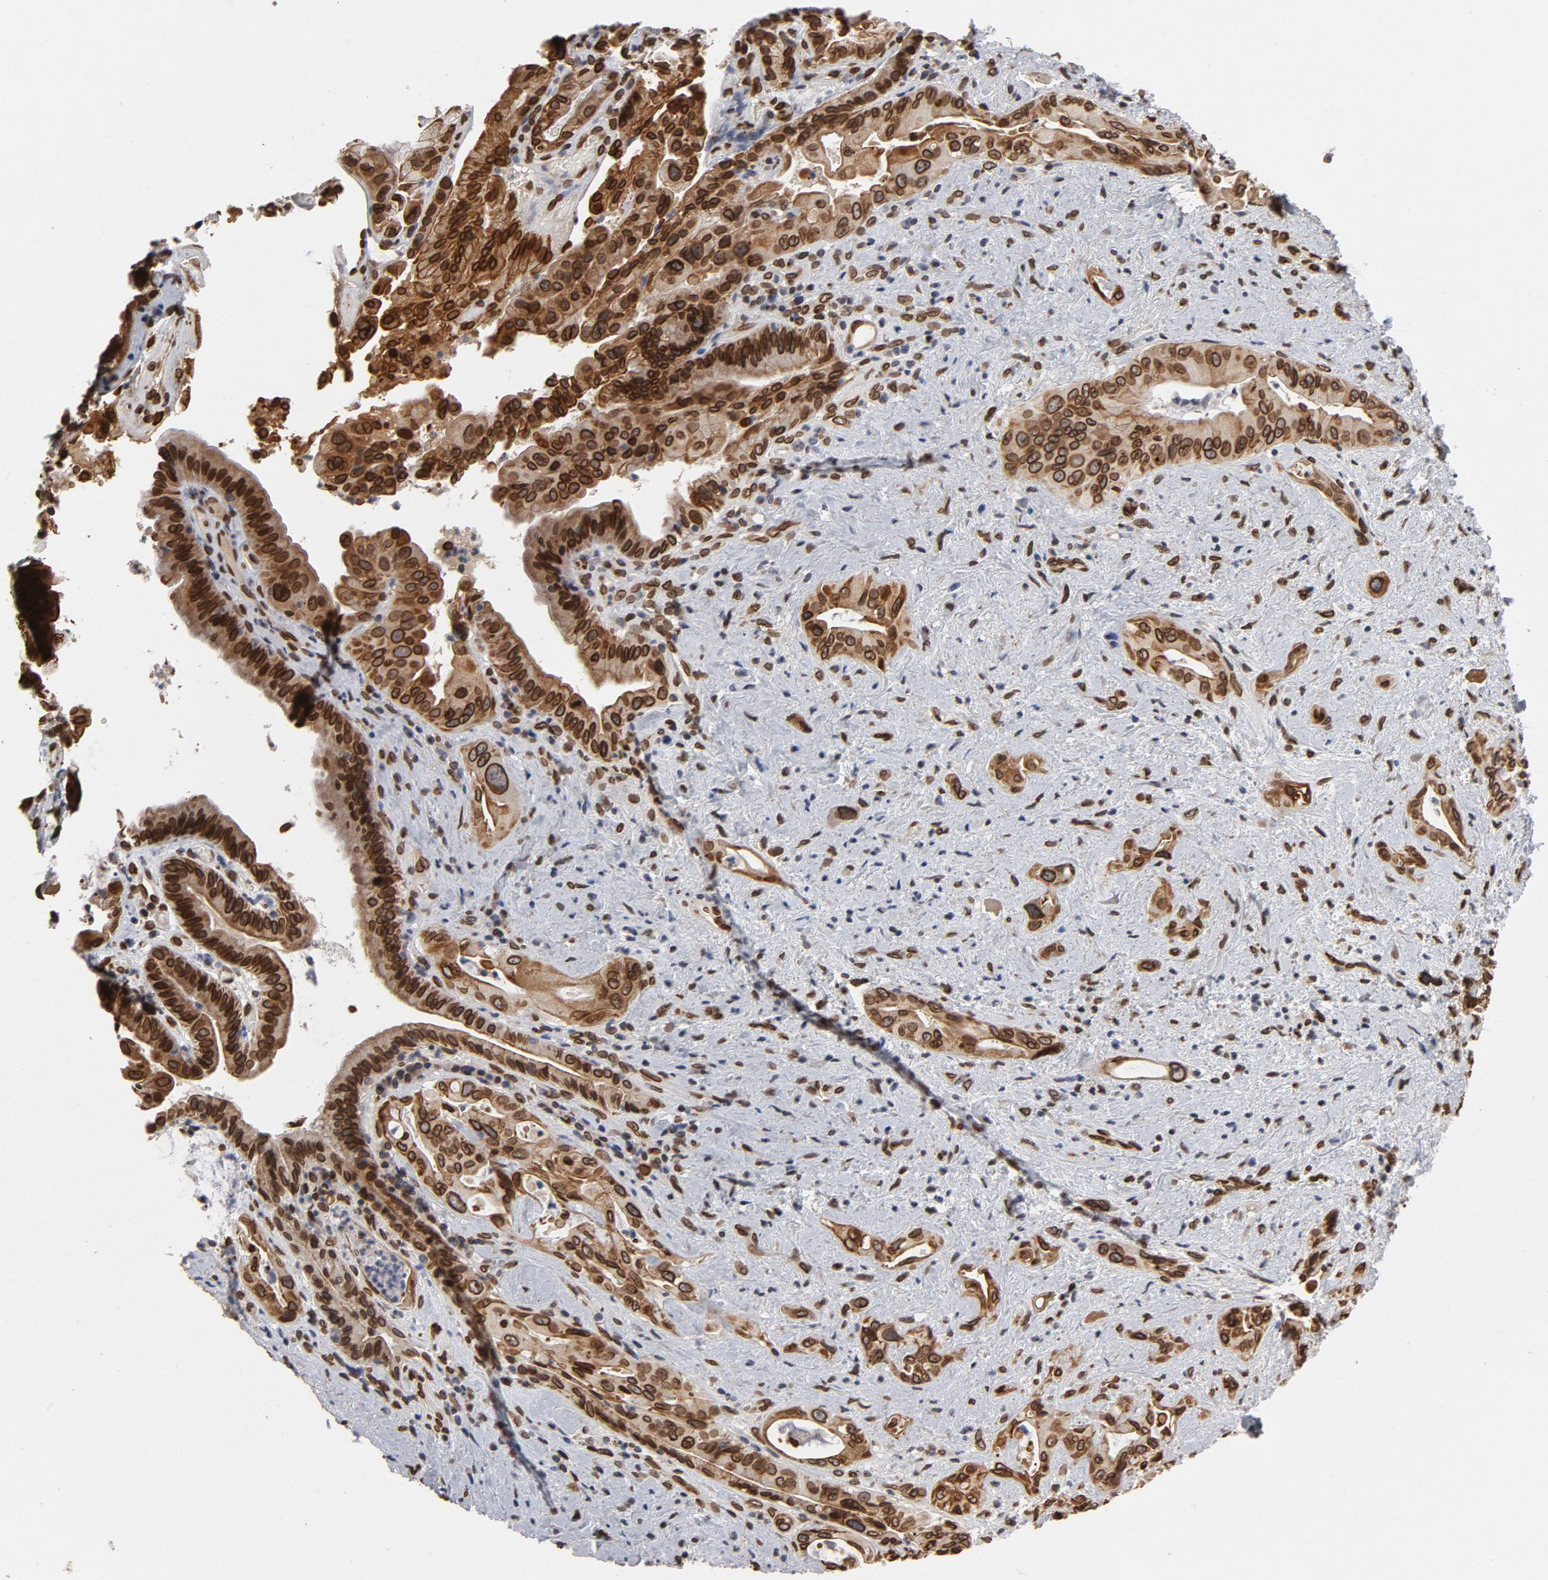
{"staining": {"intensity": "strong", "quantity": ">75%", "location": "cytoplasmic/membranous,nuclear"}, "tissue": "pancreatic cancer", "cell_type": "Tumor cells", "image_type": "cancer", "snomed": [{"axis": "morphology", "description": "Adenocarcinoma, NOS"}, {"axis": "topography", "description": "Pancreas"}], "caption": "Pancreatic cancer was stained to show a protein in brown. There is high levels of strong cytoplasmic/membranous and nuclear expression in approximately >75% of tumor cells.", "gene": "LMNA", "patient": {"sex": "male", "age": 77}}